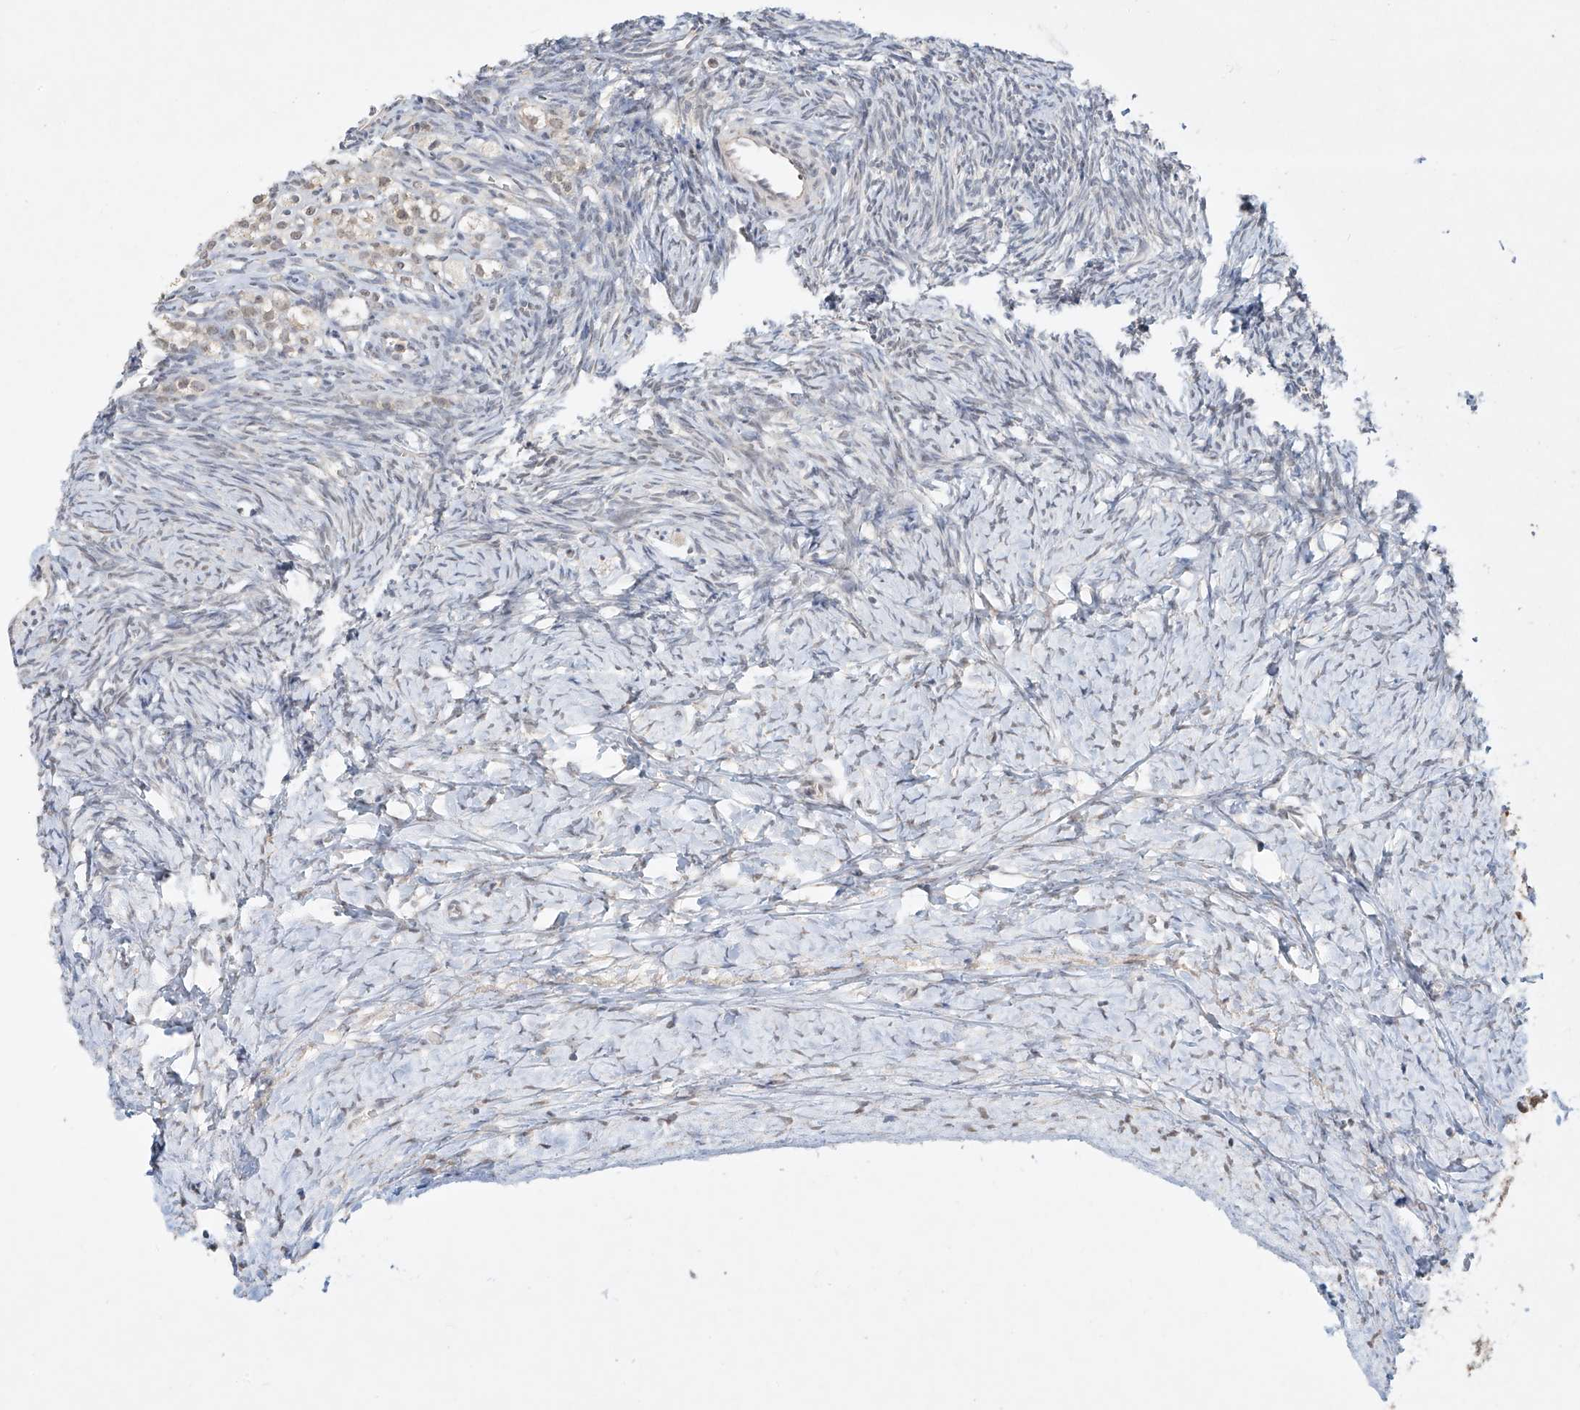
{"staining": {"intensity": "negative", "quantity": "none", "location": "none"}, "tissue": "ovary", "cell_type": "Ovarian stroma cells", "image_type": "normal", "snomed": [{"axis": "morphology", "description": "Normal tissue, NOS"}, {"axis": "morphology", "description": "Developmental malformation"}, {"axis": "topography", "description": "Ovary"}], "caption": "This is a histopathology image of IHC staining of unremarkable ovary, which shows no positivity in ovarian stroma cells.", "gene": "TASP1", "patient": {"sex": "female", "age": 39}}